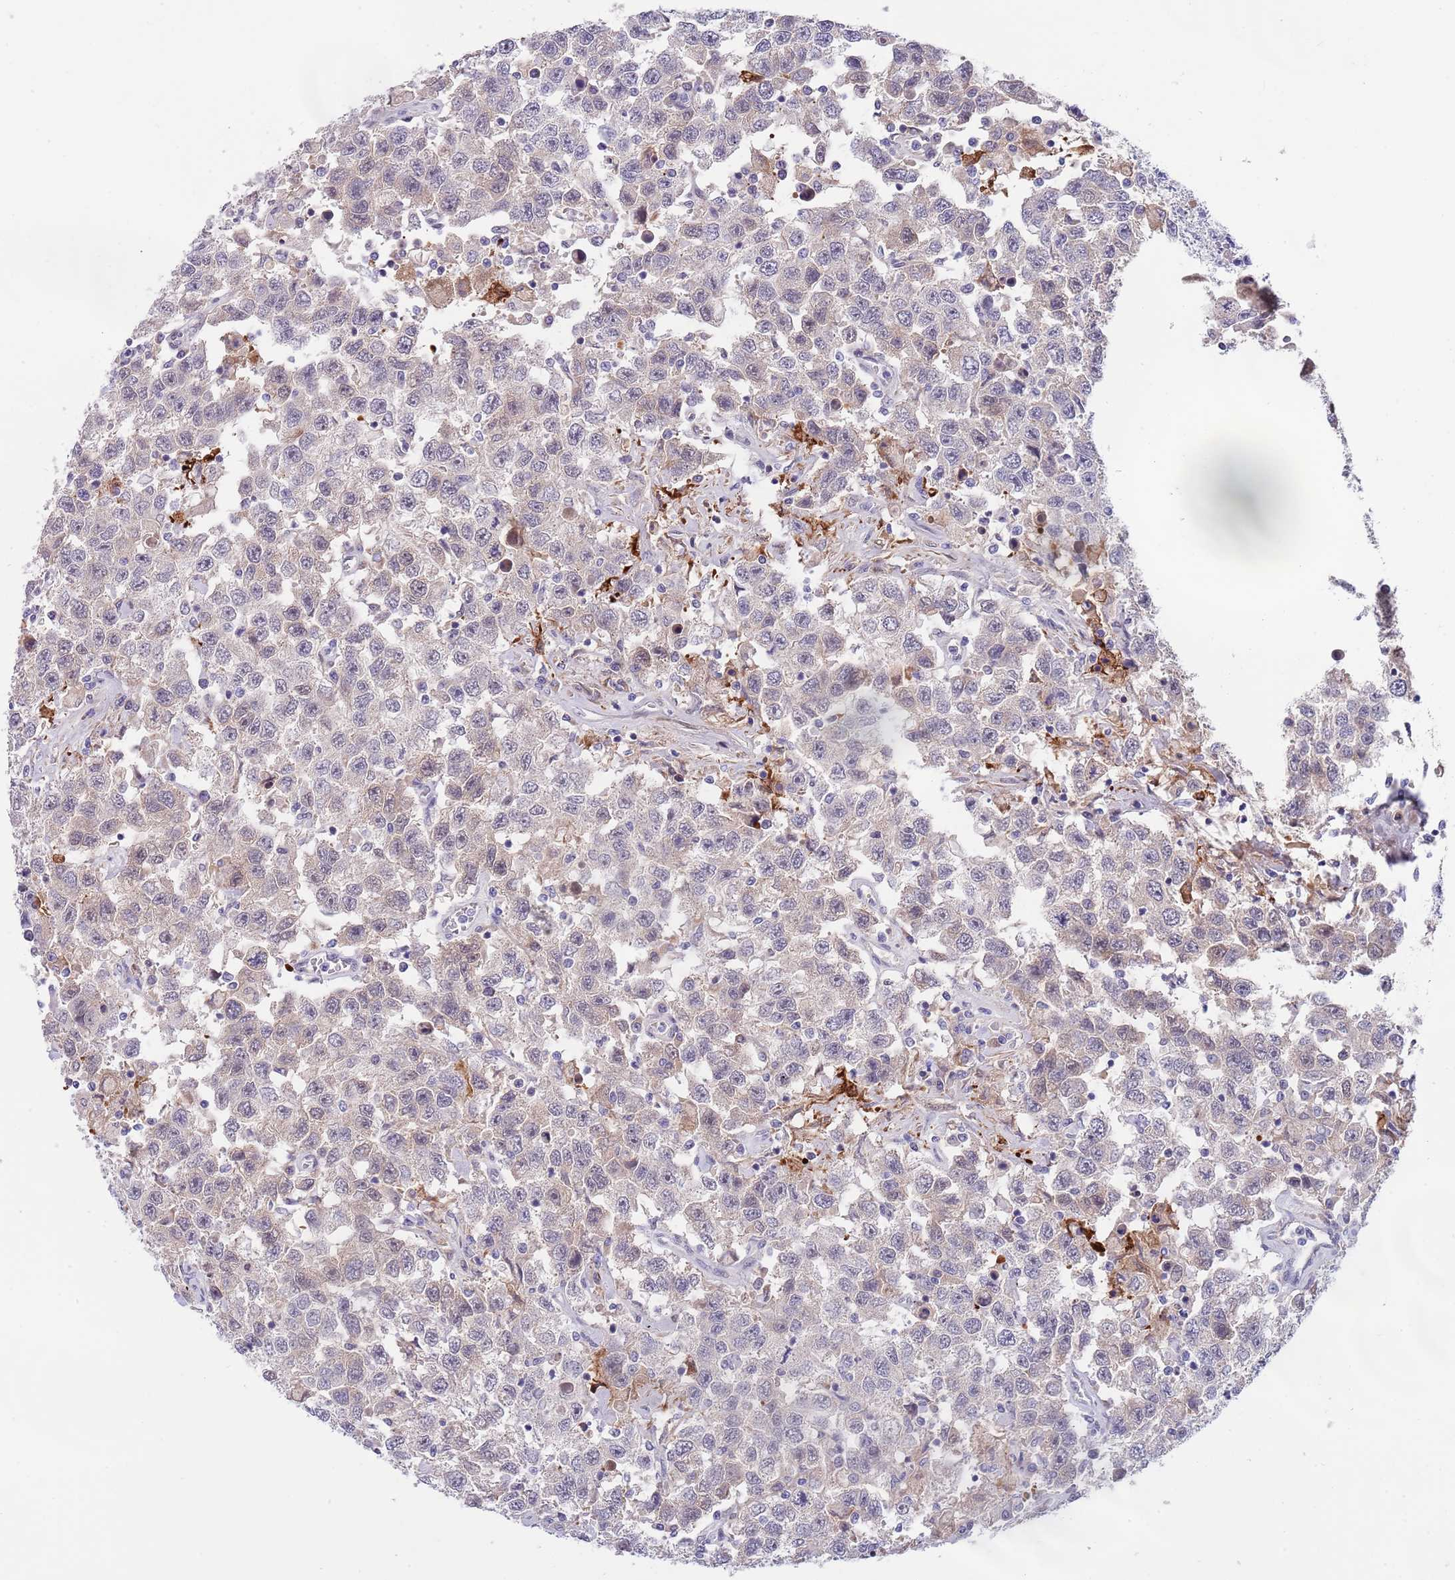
{"staining": {"intensity": "weak", "quantity": "<25%", "location": "nuclear"}, "tissue": "testis cancer", "cell_type": "Tumor cells", "image_type": "cancer", "snomed": [{"axis": "morphology", "description": "Seminoma, NOS"}, {"axis": "topography", "description": "Testis"}], "caption": "Immunohistochemistry (IHC) image of neoplastic tissue: human testis cancer (seminoma) stained with DAB (3,3'-diaminobenzidine) shows no significant protein staining in tumor cells. (DAB immunohistochemistry visualized using brightfield microscopy, high magnification).", "gene": "NLRP6", "patient": {"sex": "male", "age": 41}}